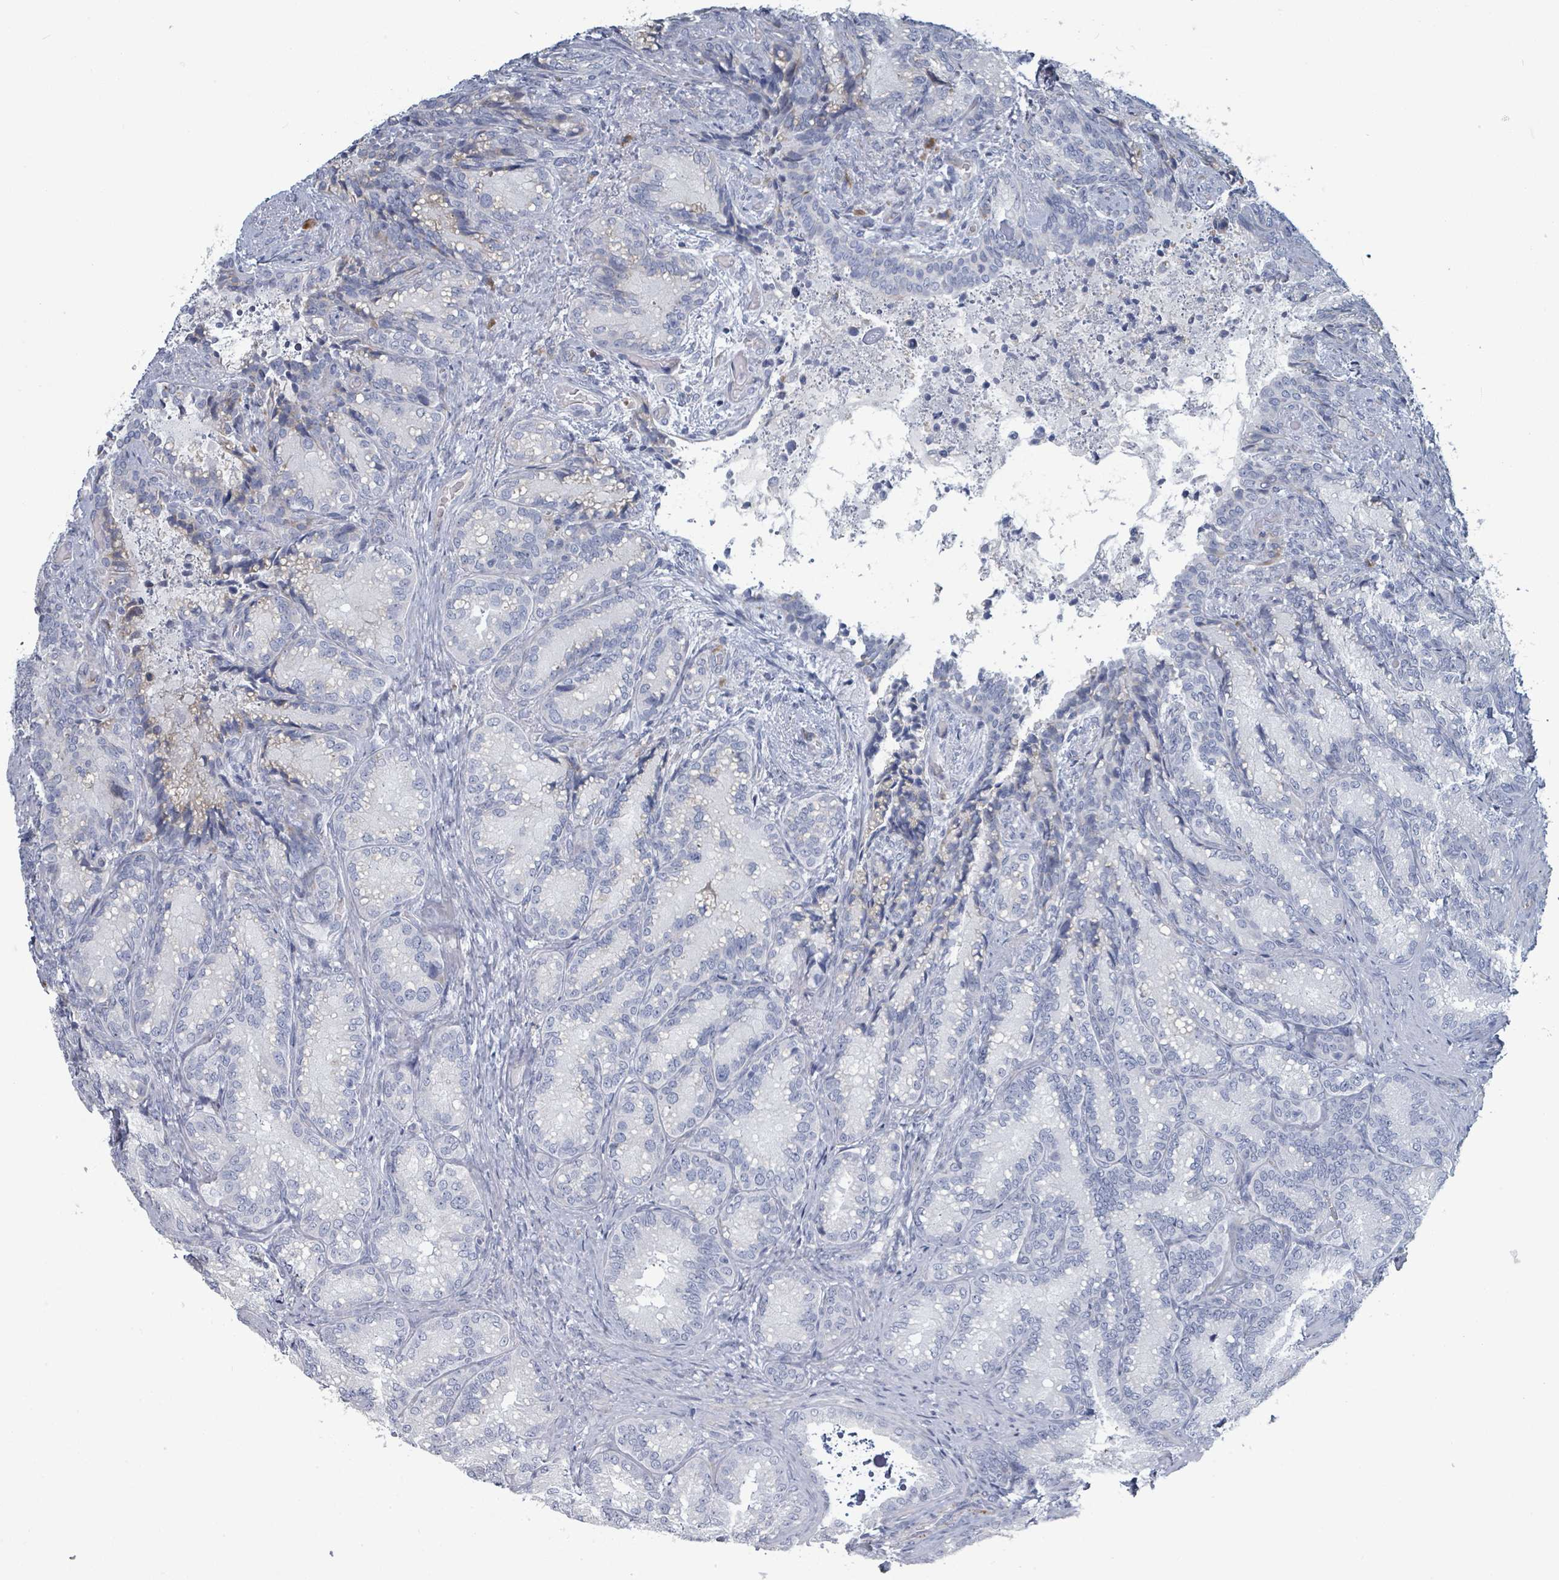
{"staining": {"intensity": "negative", "quantity": "none", "location": "none"}, "tissue": "seminal vesicle", "cell_type": "Glandular cells", "image_type": "normal", "snomed": [{"axis": "morphology", "description": "Normal tissue, NOS"}, {"axis": "topography", "description": "Seminal veicle"}], "caption": "This histopathology image is of benign seminal vesicle stained with immunohistochemistry to label a protein in brown with the nuclei are counter-stained blue. There is no expression in glandular cells.", "gene": "RAB33B", "patient": {"sex": "male", "age": 58}}